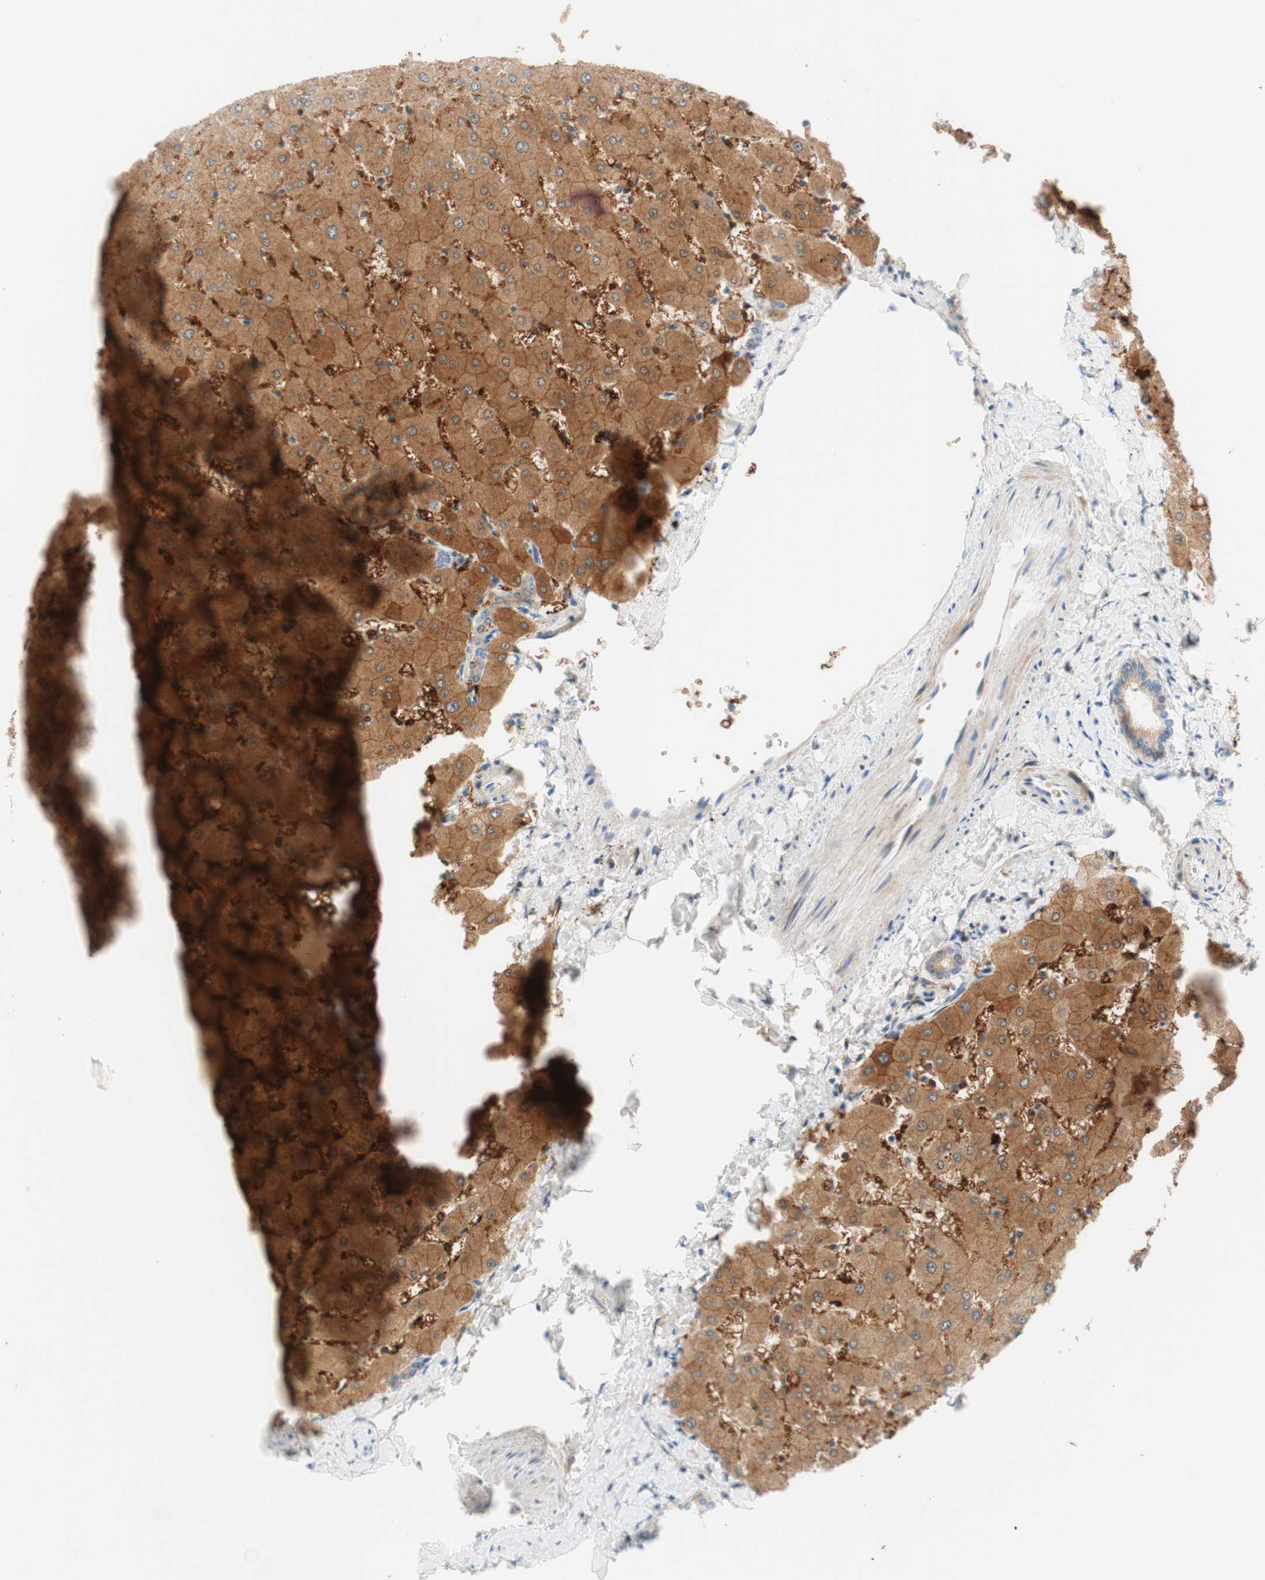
{"staining": {"intensity": "weak", "quantity": "25%-75%", "location": "cytoplasmic/membranous"}, "tissue": "liver", "cell_type": "Cholangiocytes", "image_type": "normal", "snomed": [{"axis": "morphology", "description": "Normal tissue, NOS"}, {"axis": "topography", "description": "Liver"}], "caption": "High-power microscopy captured an immunohistochemistry (IHC) histopathology image of benign liver, revealing weak cytoplasmic/membranous expression in about 25%-75% of cholangiocytes.", "gene": "ENTREP2", "patient": {"sex": "female", "age": 63}}